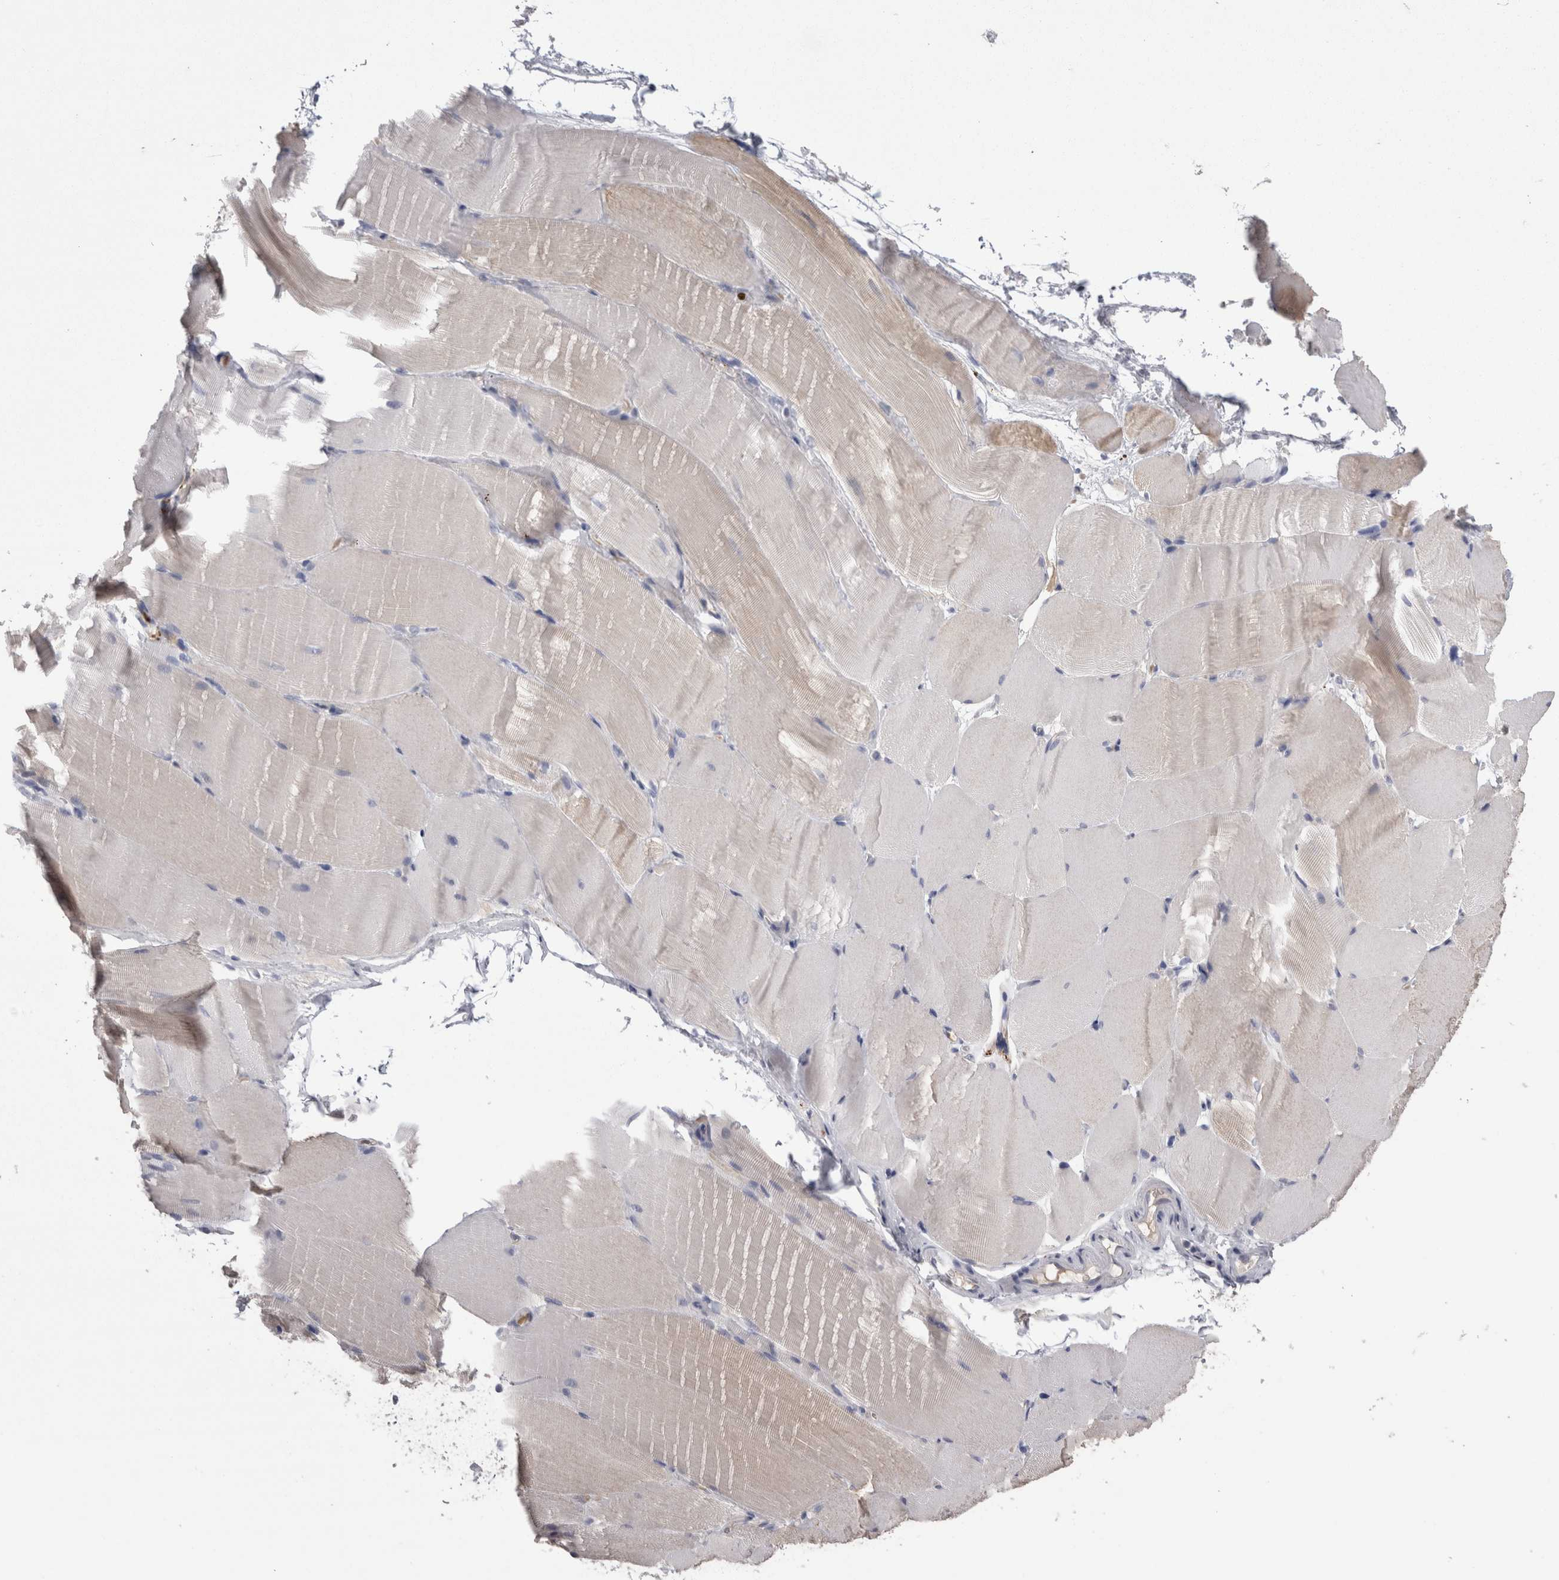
{"staining": {"intensity": "negative", "quantity": "none", "location": "none"}, "tissue": "skeletal muscle", "cell_type": "Myocytes", "image_type": "normal", "snomed": [{"axis": "morphology", "description": "Normal tissue, NOS"}, {"axis": "topography", "description": "Skeletal muscle"}, {"axis": "topography", "description": "Parathyroid gland"}], "caption": "DAB (3,3'-diaminobenzidine) immunohistochemical staining of normal skeletal muscle exhibits no significant staining in myocytes.", "gene": "REG1A", "patient": {"sex": "female", "age": 37}}